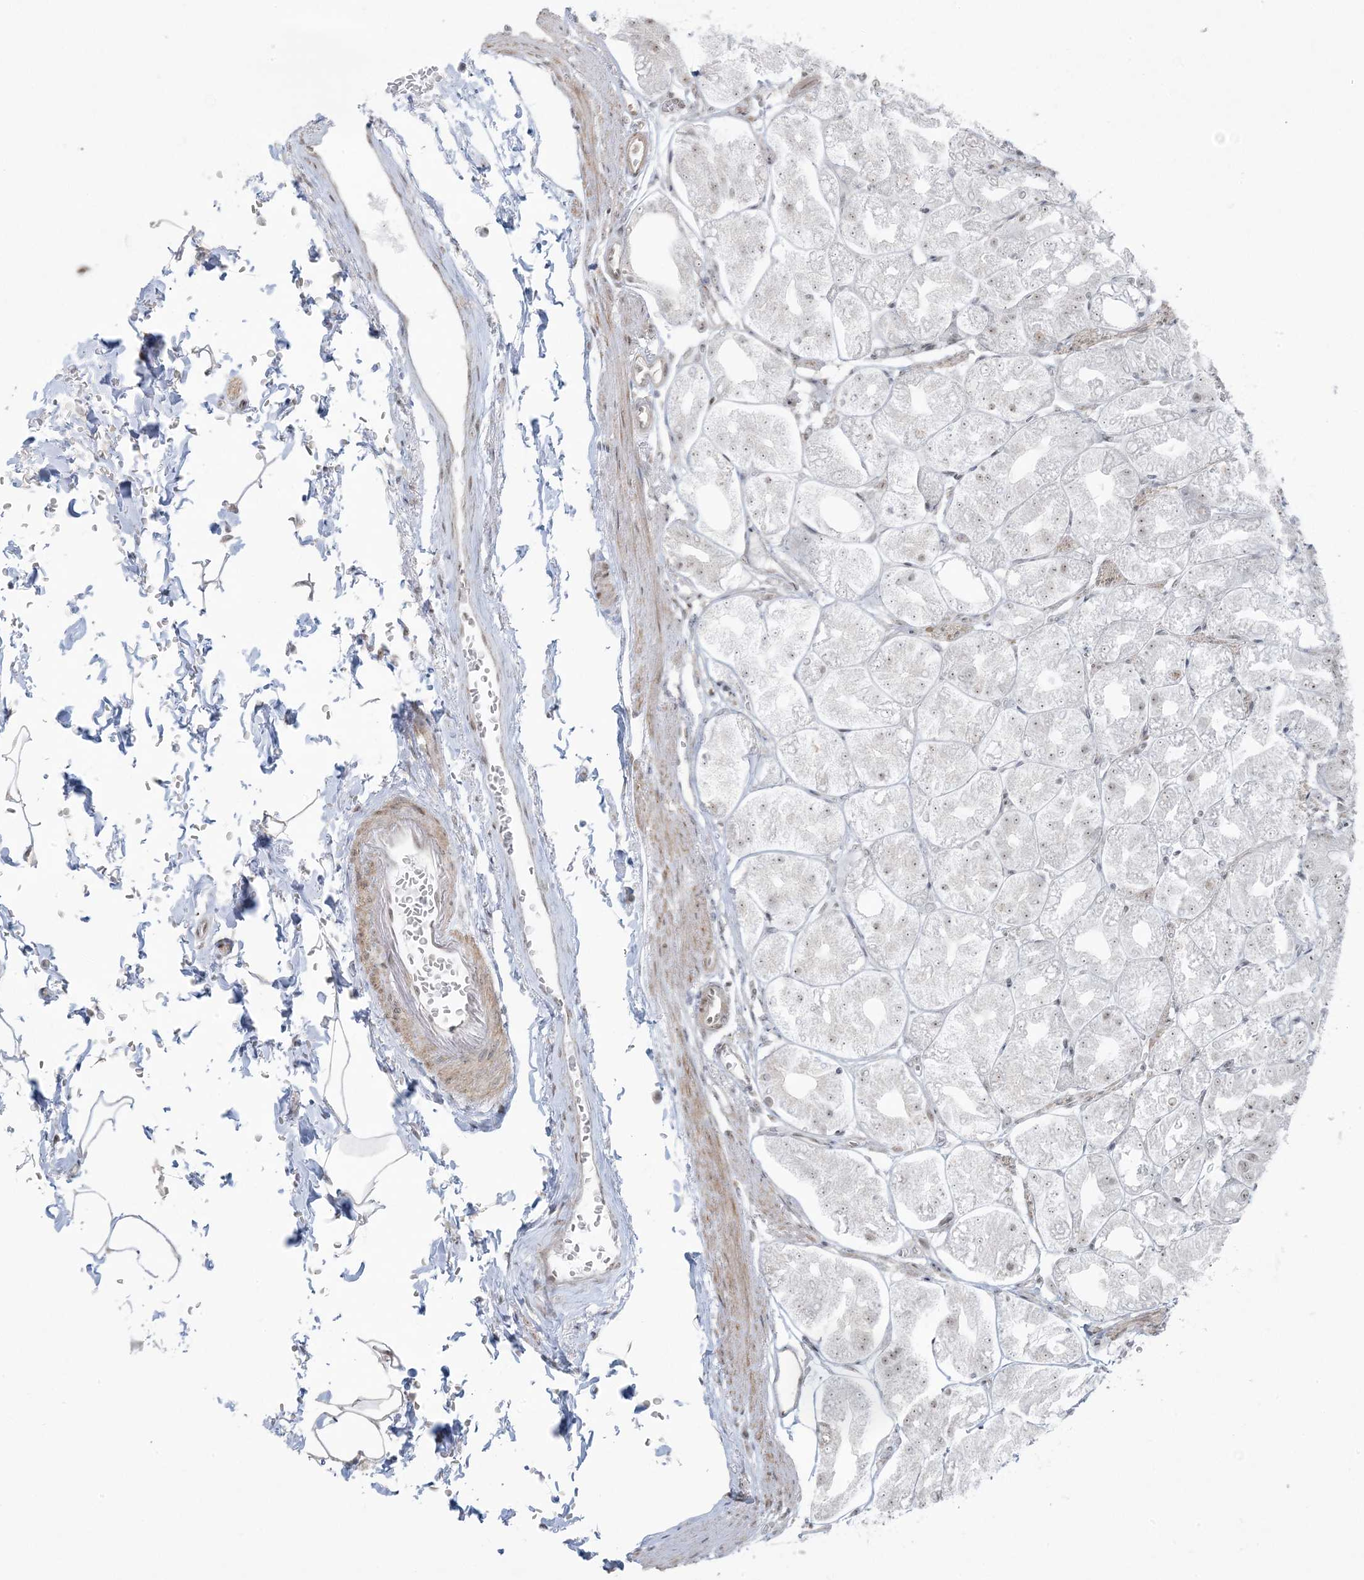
{"staining": {"intensity": "moderate", "quantity": "25%-75%", "location": "nuclear"}, "tissue": "stomach", "cell_type": "Glandular cells", "image_type": "normal", "snomed": [{"axis": "morphology", "description": "Normal tissue, NOS"}, {"axis": "topography", "description": "Stomach, lower"}], "caption": "Brown immunohistochemical staining in unremarkable stomach reveals moderate nuclear positivity in about 25%-75% of glandular cells. (DAB IHC with brightfield microscopy, high magnification).", "gene": "ZNF787", "patient": {"sex": "male", "age": 71}}